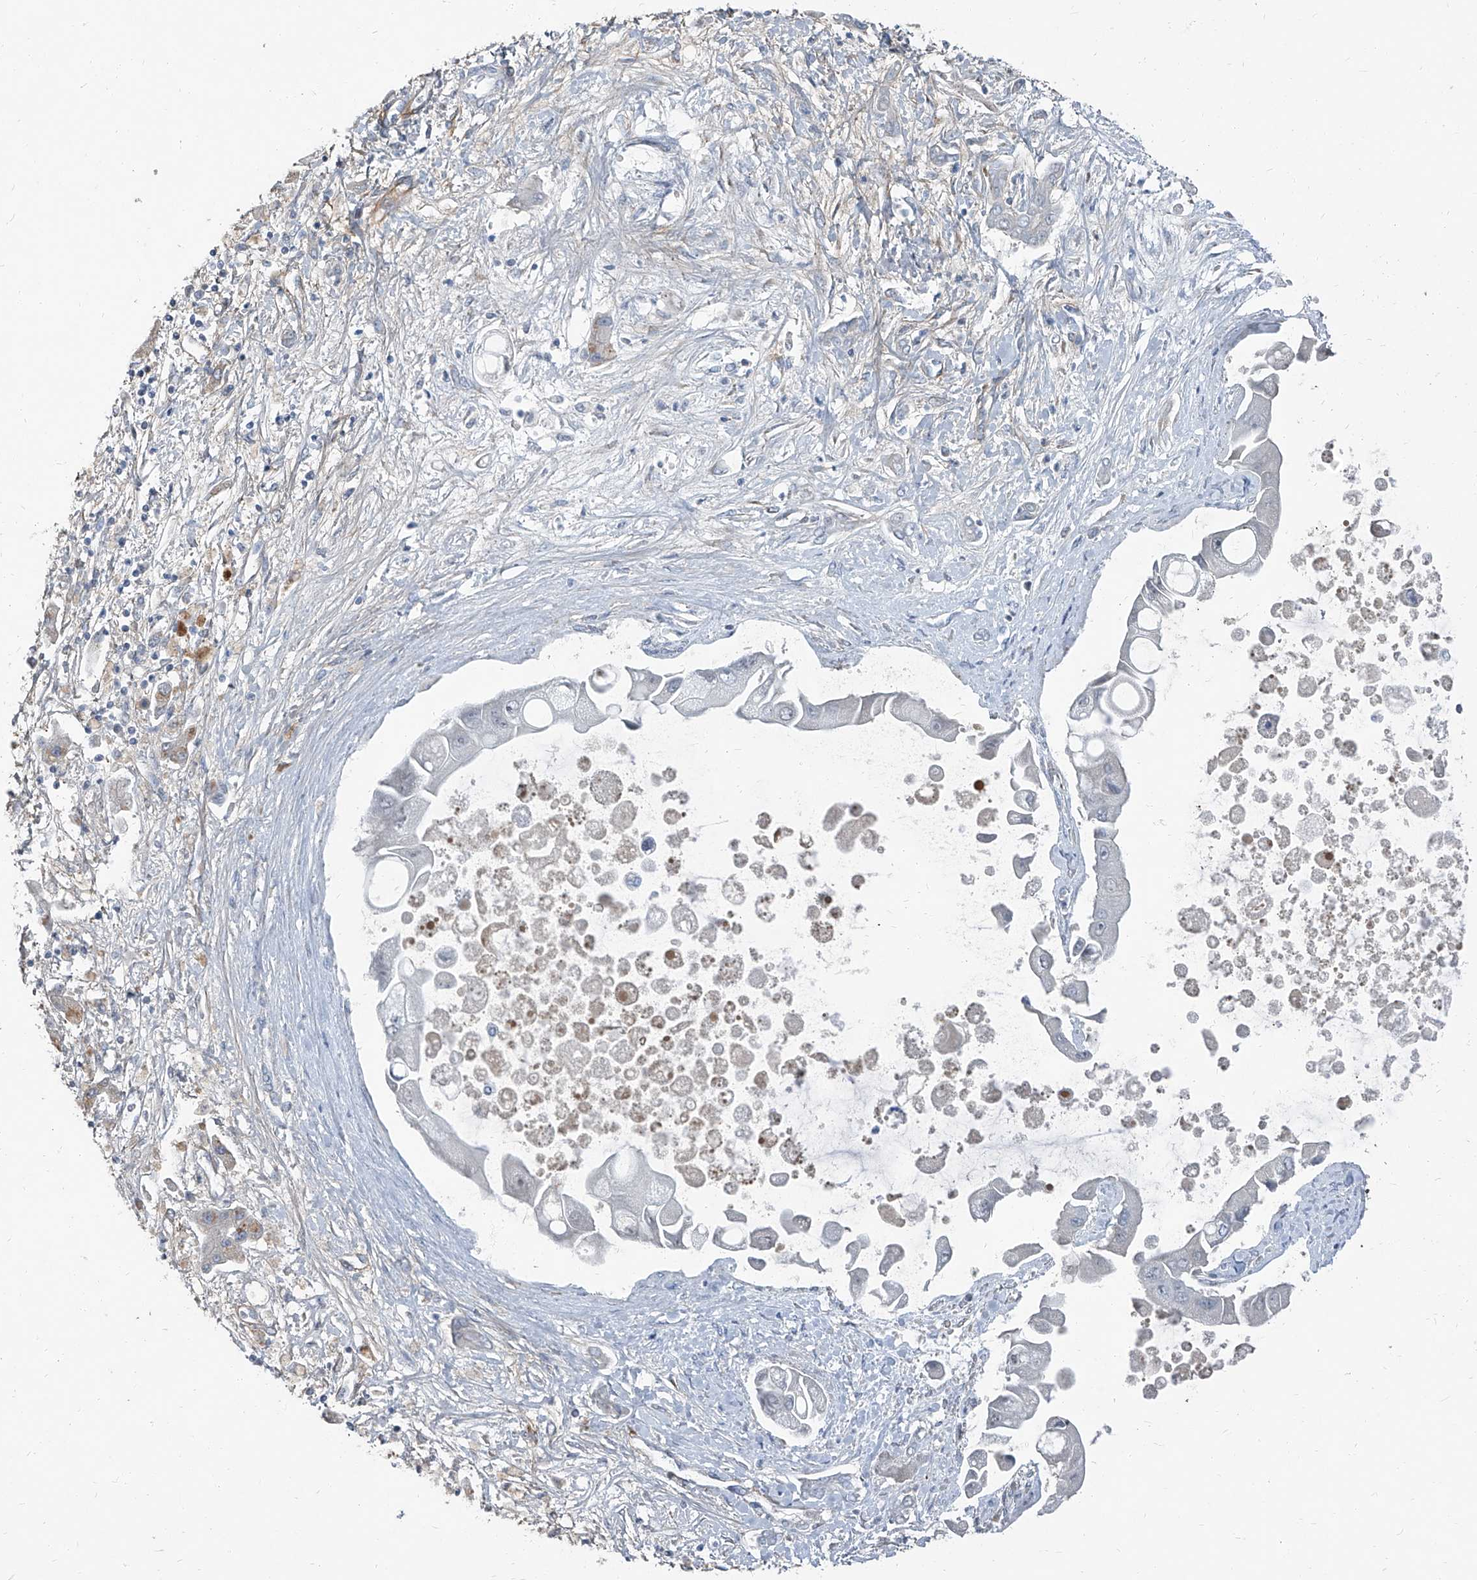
{"staining": {"intensity": "negative", "quantity": "none", "location": "none"}, "tissue": "liver cancer", "cell_type": "Tumor cells", "image_type": "cancer", "snomed": [{"axis": "morphology", "description": "Cholangiocarcinoma"}, {"axis": "topography", "description": "Liver"}], "caption": "High magnification brightfield microscopy of liver cancer stained with DAB (3,3'-diaminobenzidine) (brown) and counterstained with hematoxylin (blue): tumor cells show no significant staining.", "gene": "HOXA3", "patient": {"sex": "male", "age": 50}}